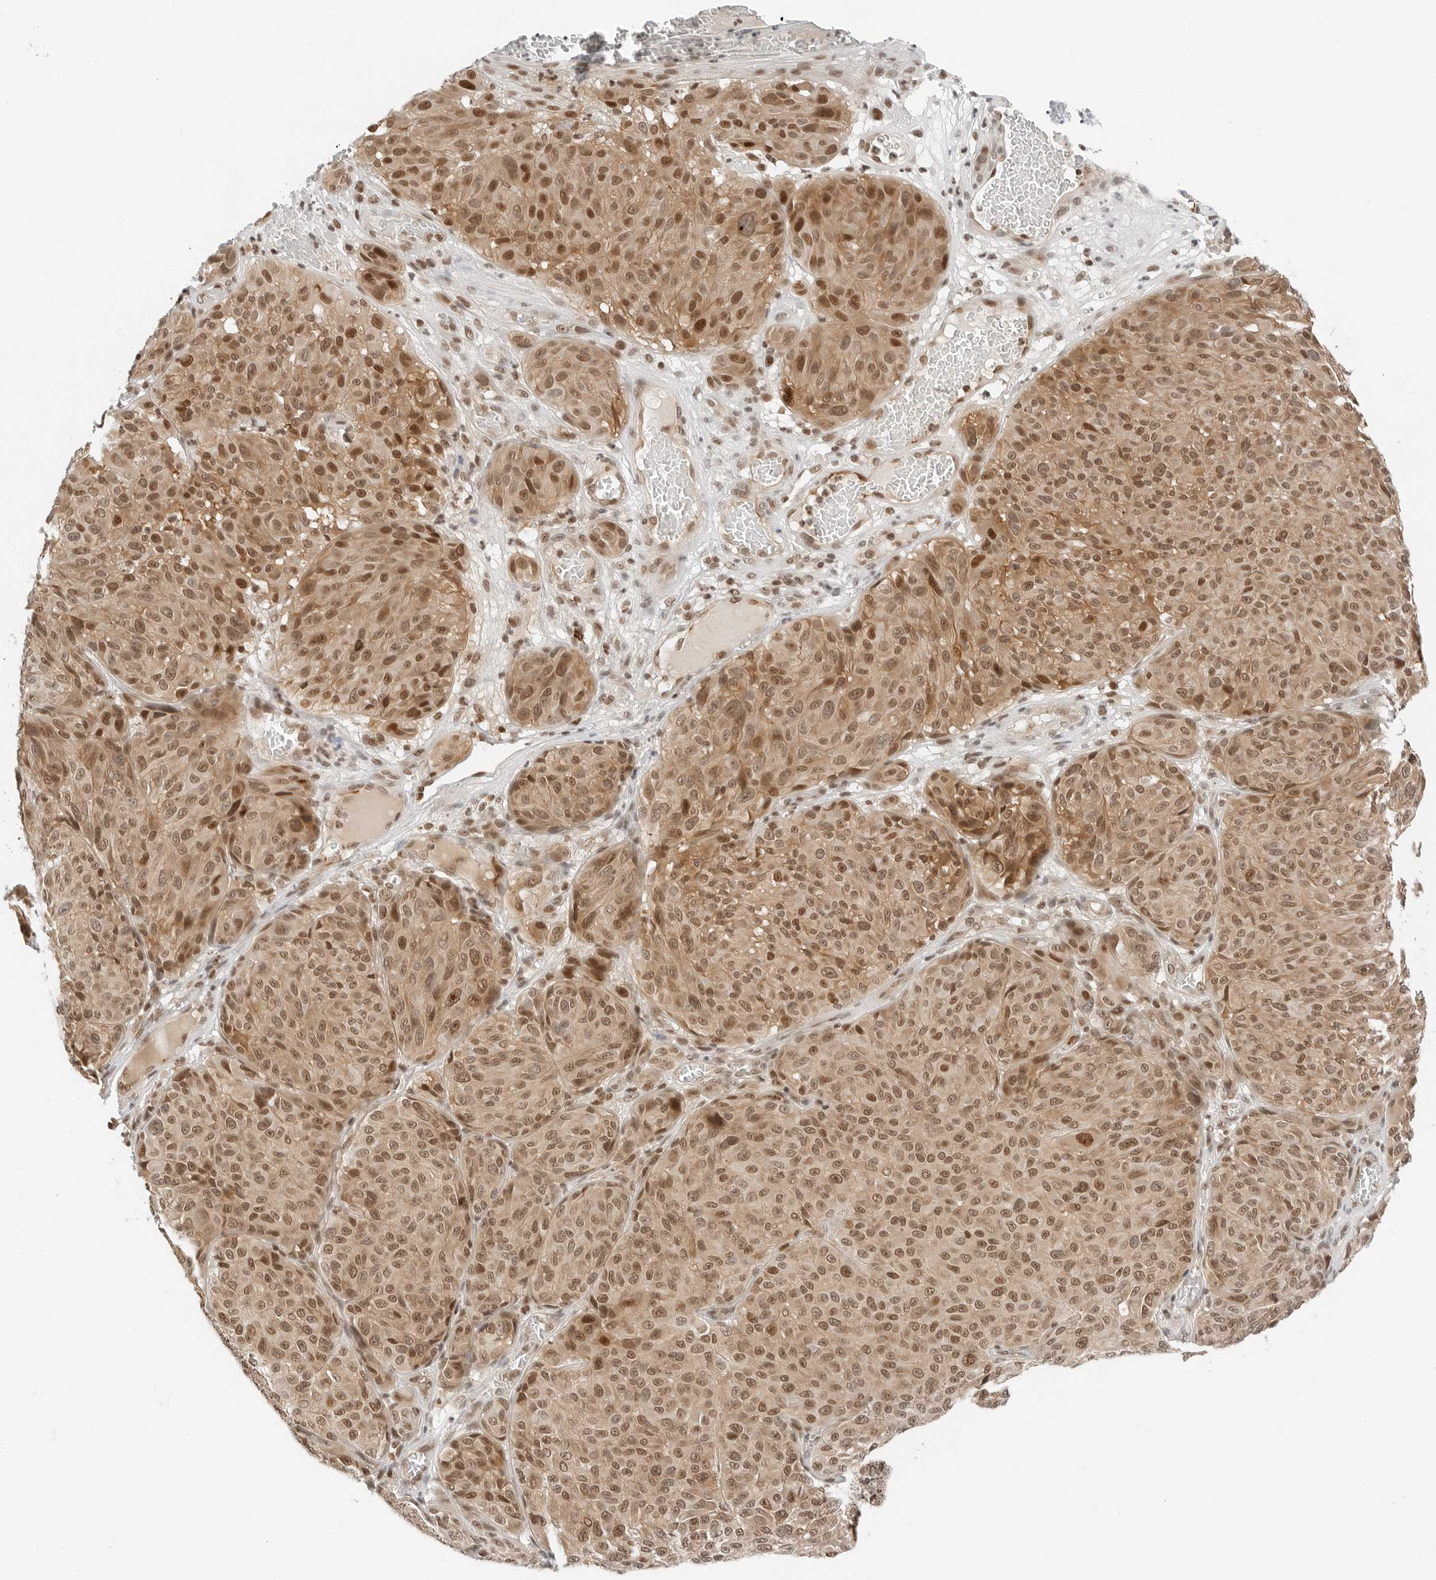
{"staining": {"intensity": "moderate", "quantity": ">75%", "location": "cytoplasmic/membranous,nuclear"}, "tissue": "melanoma", "cell_type": "Tumor cells", "image_type": "cancer", "snomed": [{"axis": "morphology", "description": "Malignant melanoma, NOS"}, {"axis": "topography", "description": "Skin"}], "caption": "Melanoma stained with a protein marker demonstrates moderate staining in tumor cells.", "gene": "CRTC2", "patient": {"sex": "male", "age": 83}}